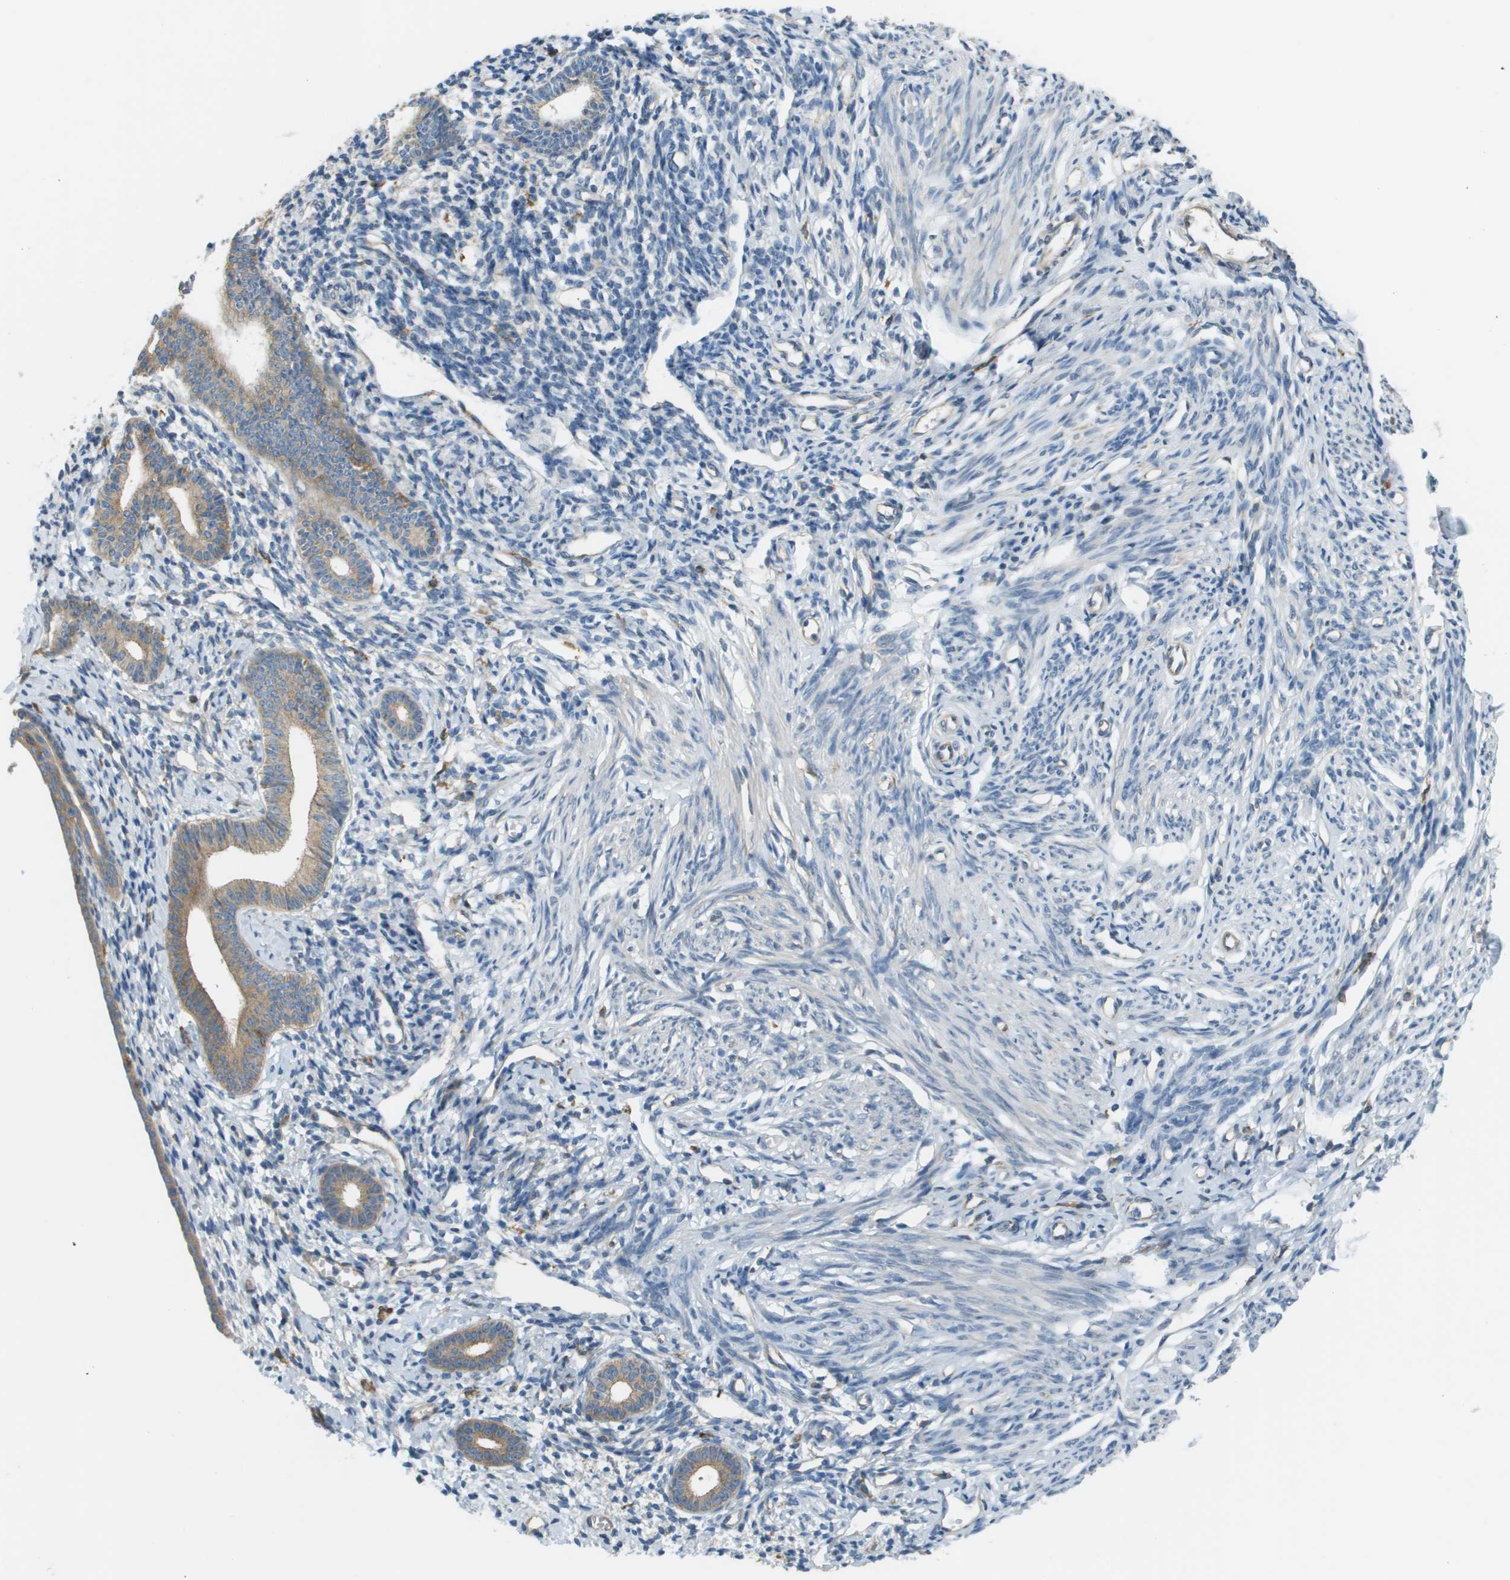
{"staining": {"intensity": "negative", "quantity": "none", "location": "none"}, "tissue": "endometrium", "cell_type": "Cells in endometrial stroma", "image_type": "normal", "snomed": [{"axis": "morphology", "description": "Normal tissue, NOS"}, {"axis": "topography", "description": "Endometrium"}], "caption": "Immunohistochemical staining of normal human endometrium exhibits no significant expression in cells in endometrial stroma.", "gene": "CORO1B", "patient": {"sex": "female", "age": 71}}